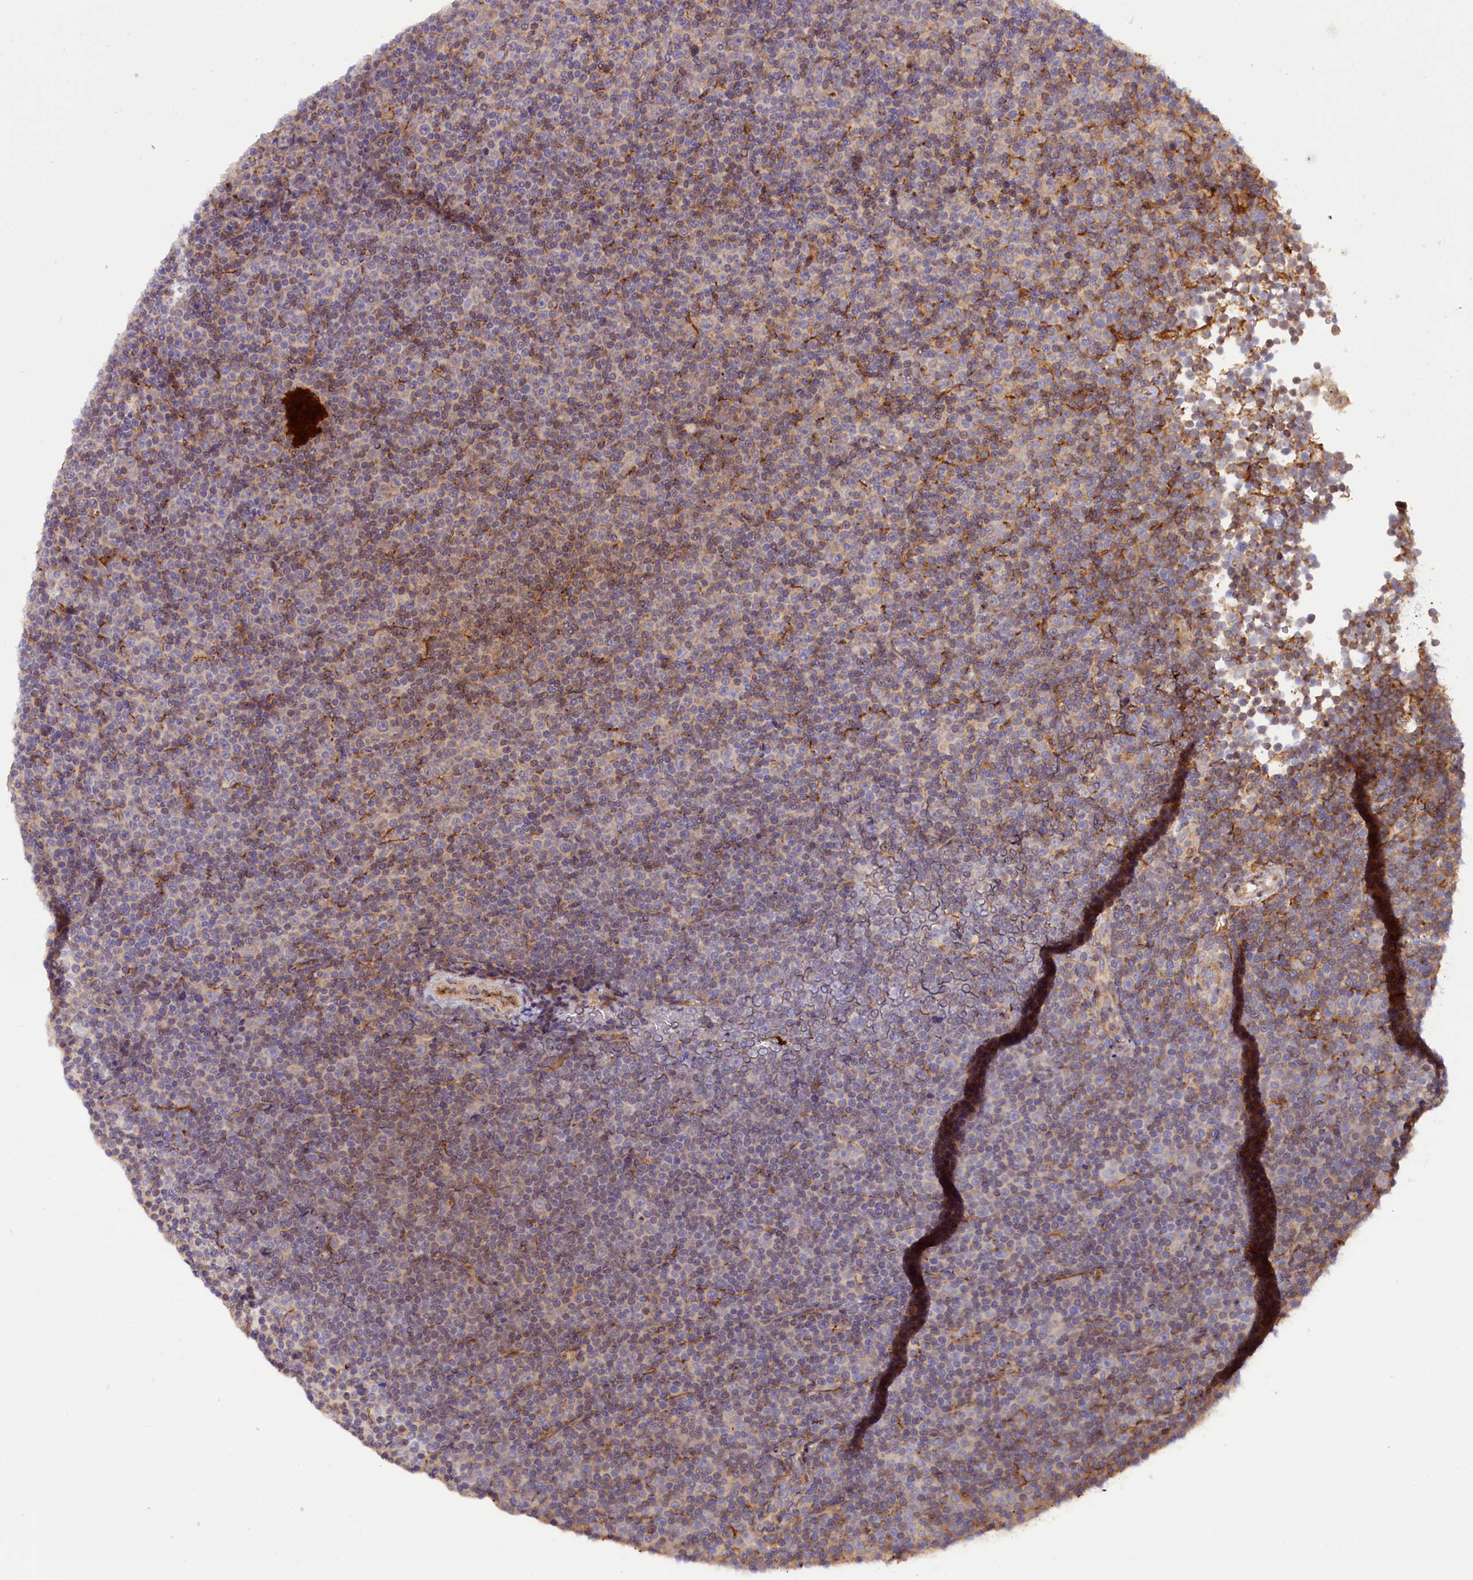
{"staining": {"intensity": "moderate", "quantity": "25%-75%", "location": "cytoplasmic/membranous"}, "tissue": "lymphoma", "cell_type": "Tumor cells", "image_type": "cancer", "snomed": [{"axis": "morphology", "description": "Malignant lymphoma, non-Hodgkin's type, Low grade"}, {"axis": "topography", "description": "Lymph node"}], "caption": "IHC of lymphoma displays medium levels of moderate cytoplasmic/membranous positivity in approximately 25%-75% of tumor cells.", "gene": "SSC5D", "patient": {"sex": "female", "age": 67}}